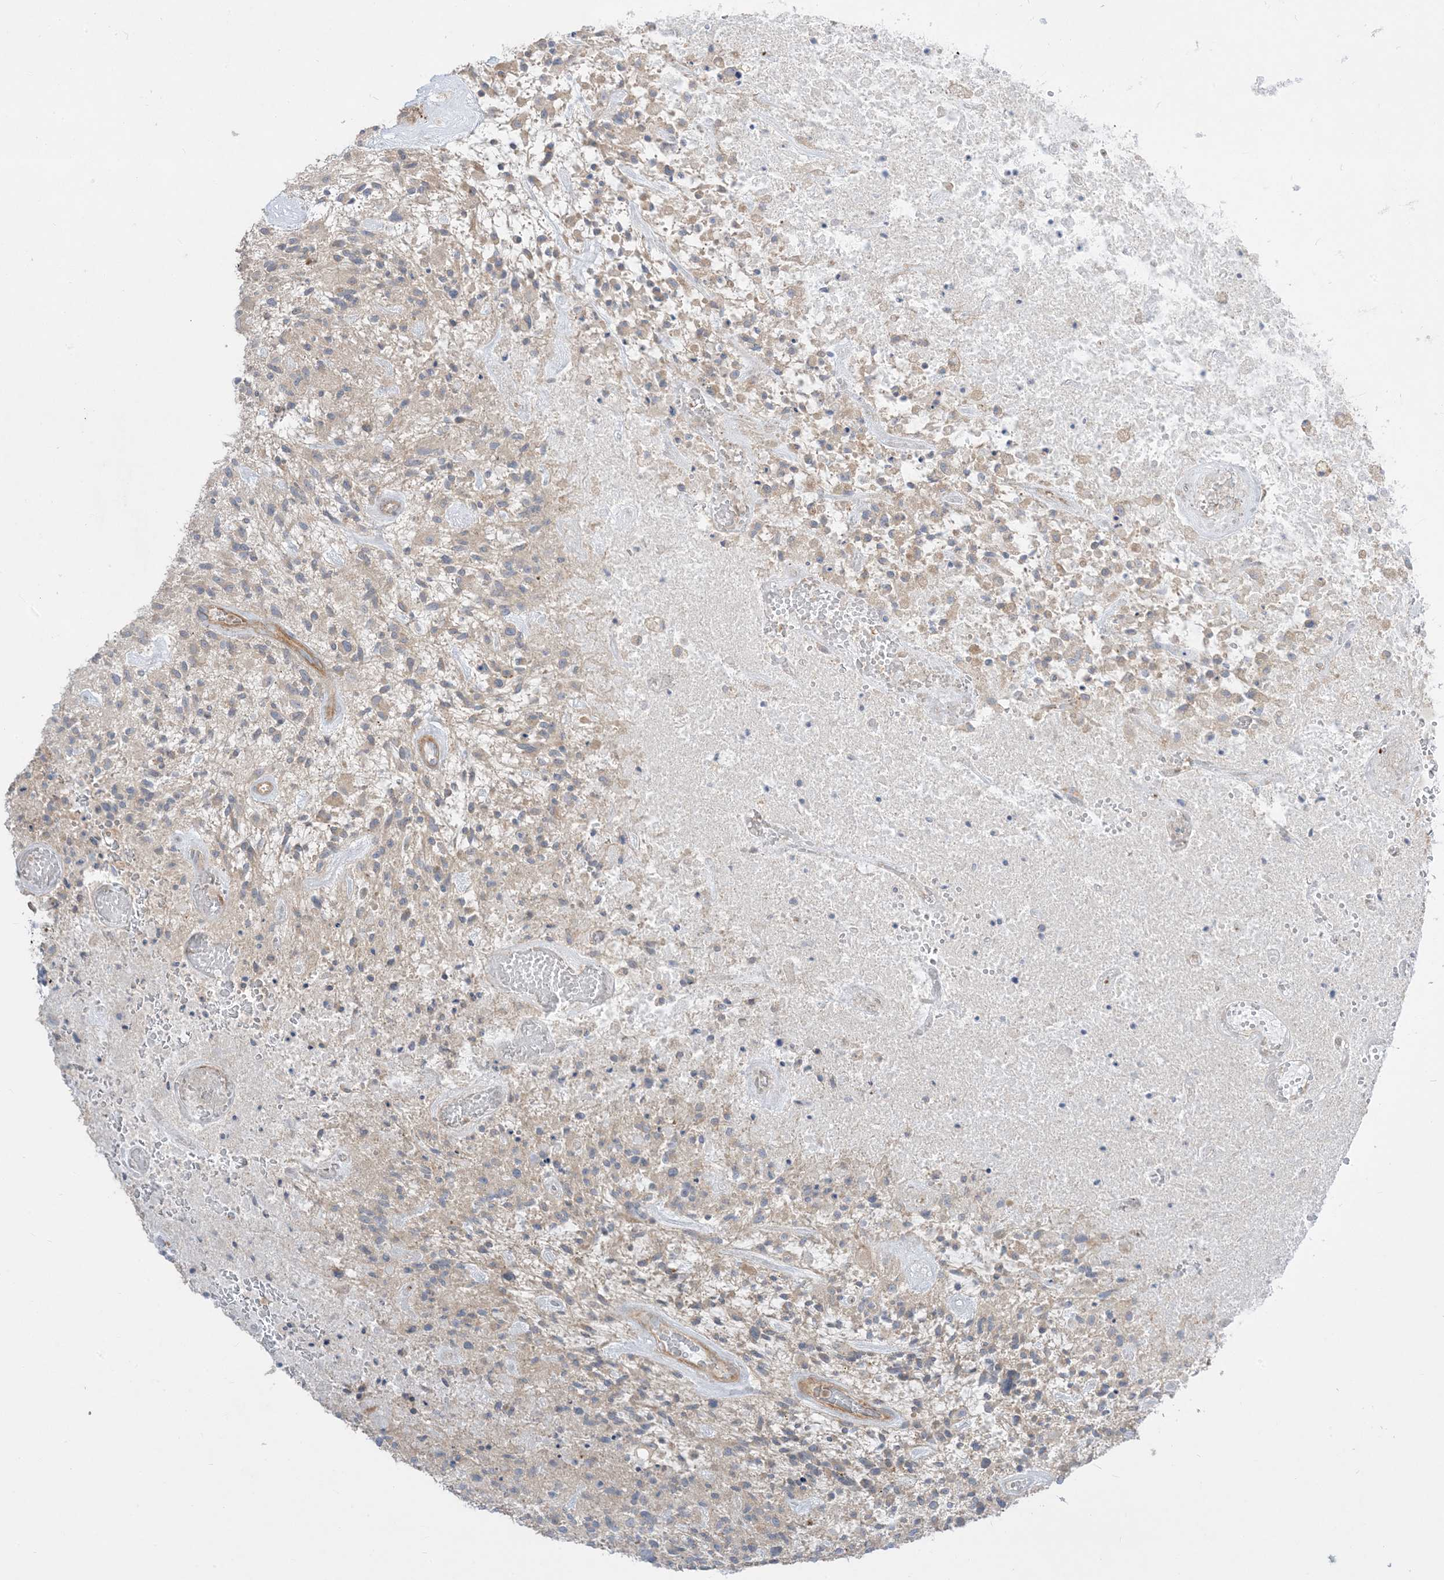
{"staining": {"intensity": "negative", "quantity": "none", "location": "none"}, "tissue": "glioma", "cell_type": "Tumor cells", "image_type": "cancer", "snomed": [{"axis": "morphology", "description": "Glioma, malignant, High grade"}, {"axis": "topography", "description": "Brain"}], "caption": "Immunohistochemistry (IHC) micrograph of neoplastic tissue: human malignant high-grade glioma stained with DAB demonstrates no significant protein expression in tumor cells.", "gene": "ARHGEF9", "patient": {"sex": "male", "age": 47}}